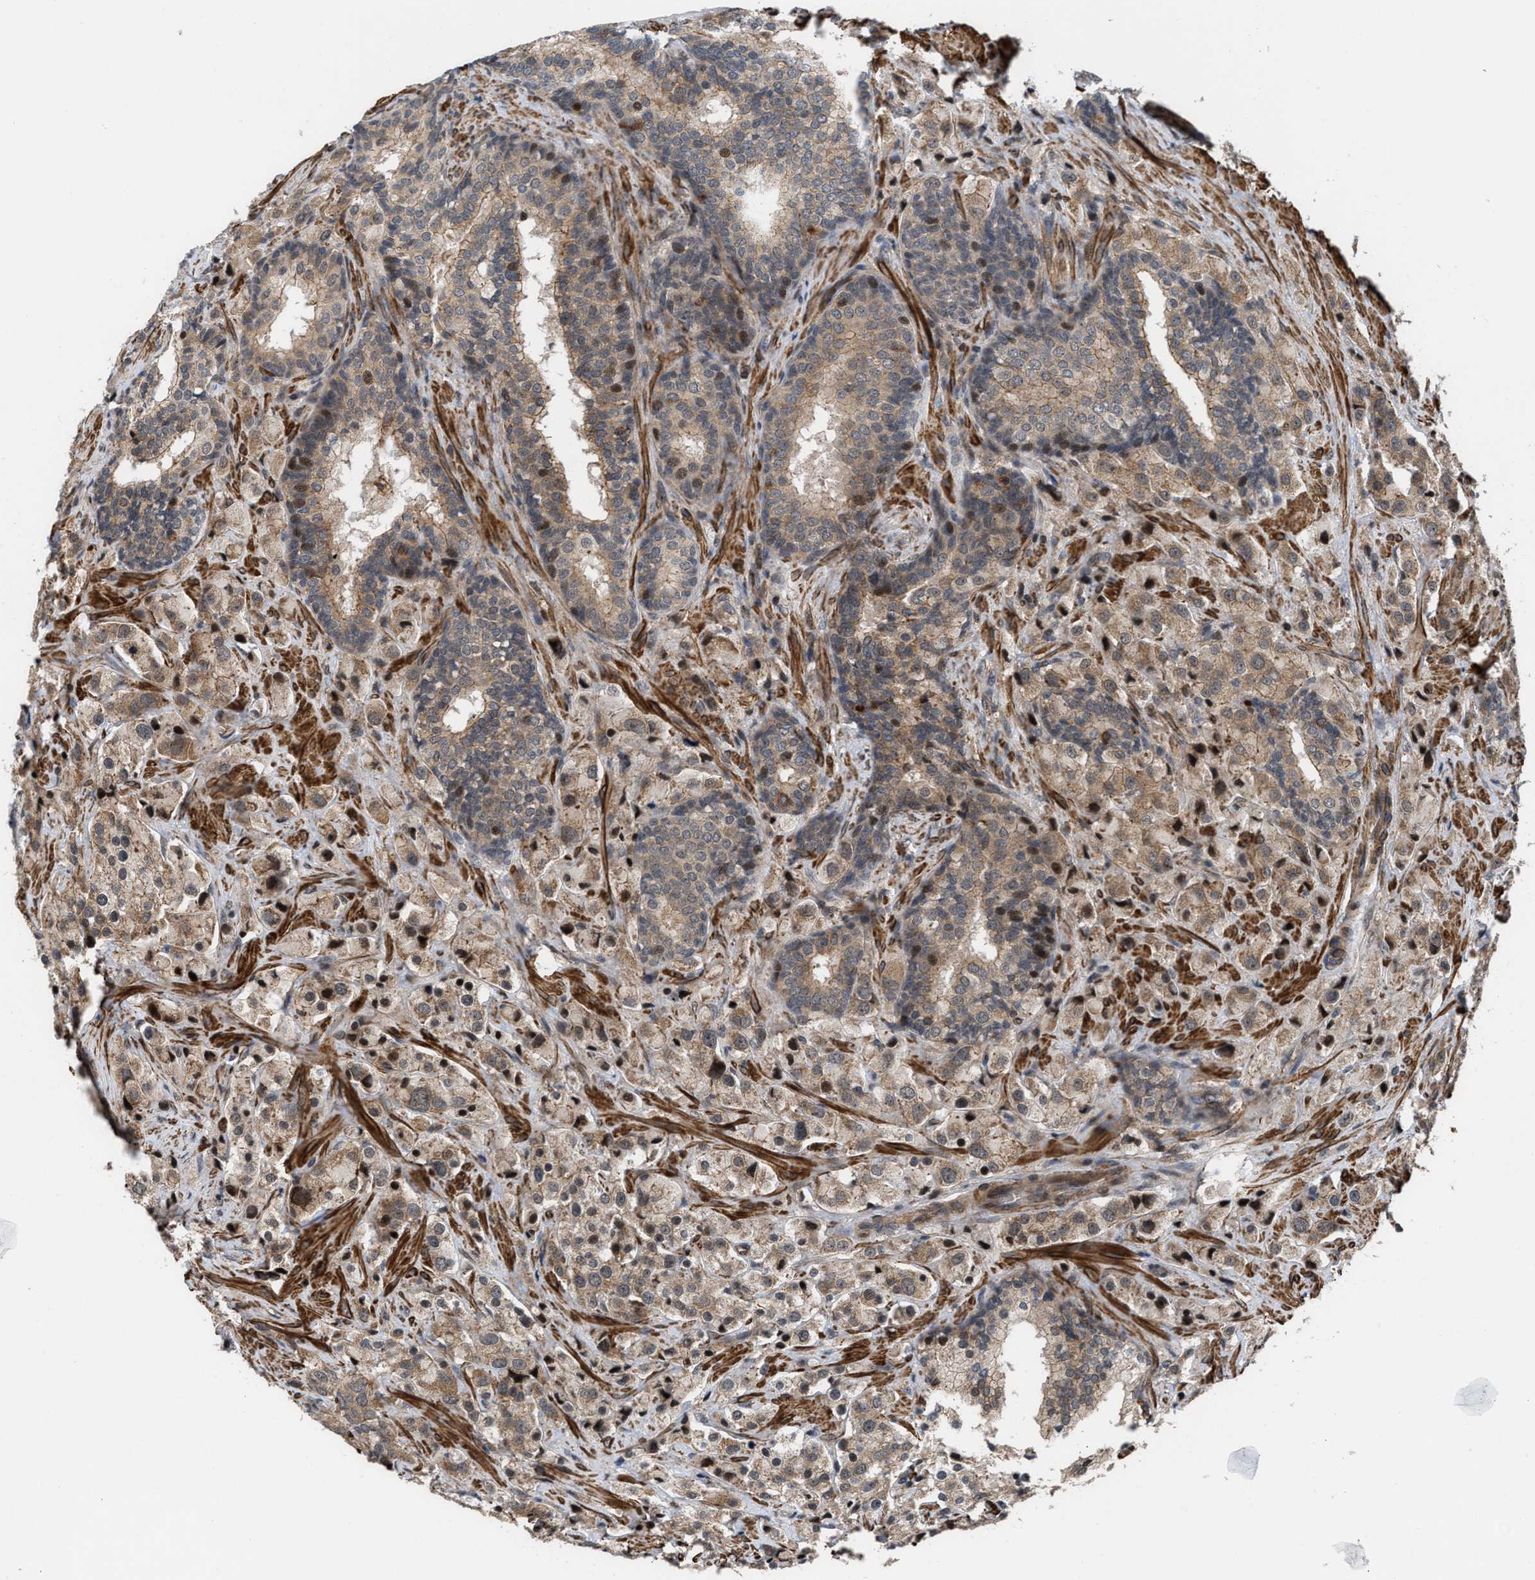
{"staining": {"intensity": "weak", "quantity": ">75%", "location": "cytoplasmic/membranous,nuclear"}, "tissue": "prostate cancer", "cell_type": "Tumor cells", "image_type": "cancer", "snomed": [{"axis": "morphology", "description": "Adenocarcinoma, Medium grade"}, {"axis": "topography", "description": "Prostate"}], "caption": "The image reveals staining of prostate cancer (adenocarcinoma (medium-grade)), revealing weak cytoplasmic/membranous and nuclear protein positivity (brown color) within tumor cells.", "gene": "STAU2", "patient": {"sex": "male", "age": 70}}